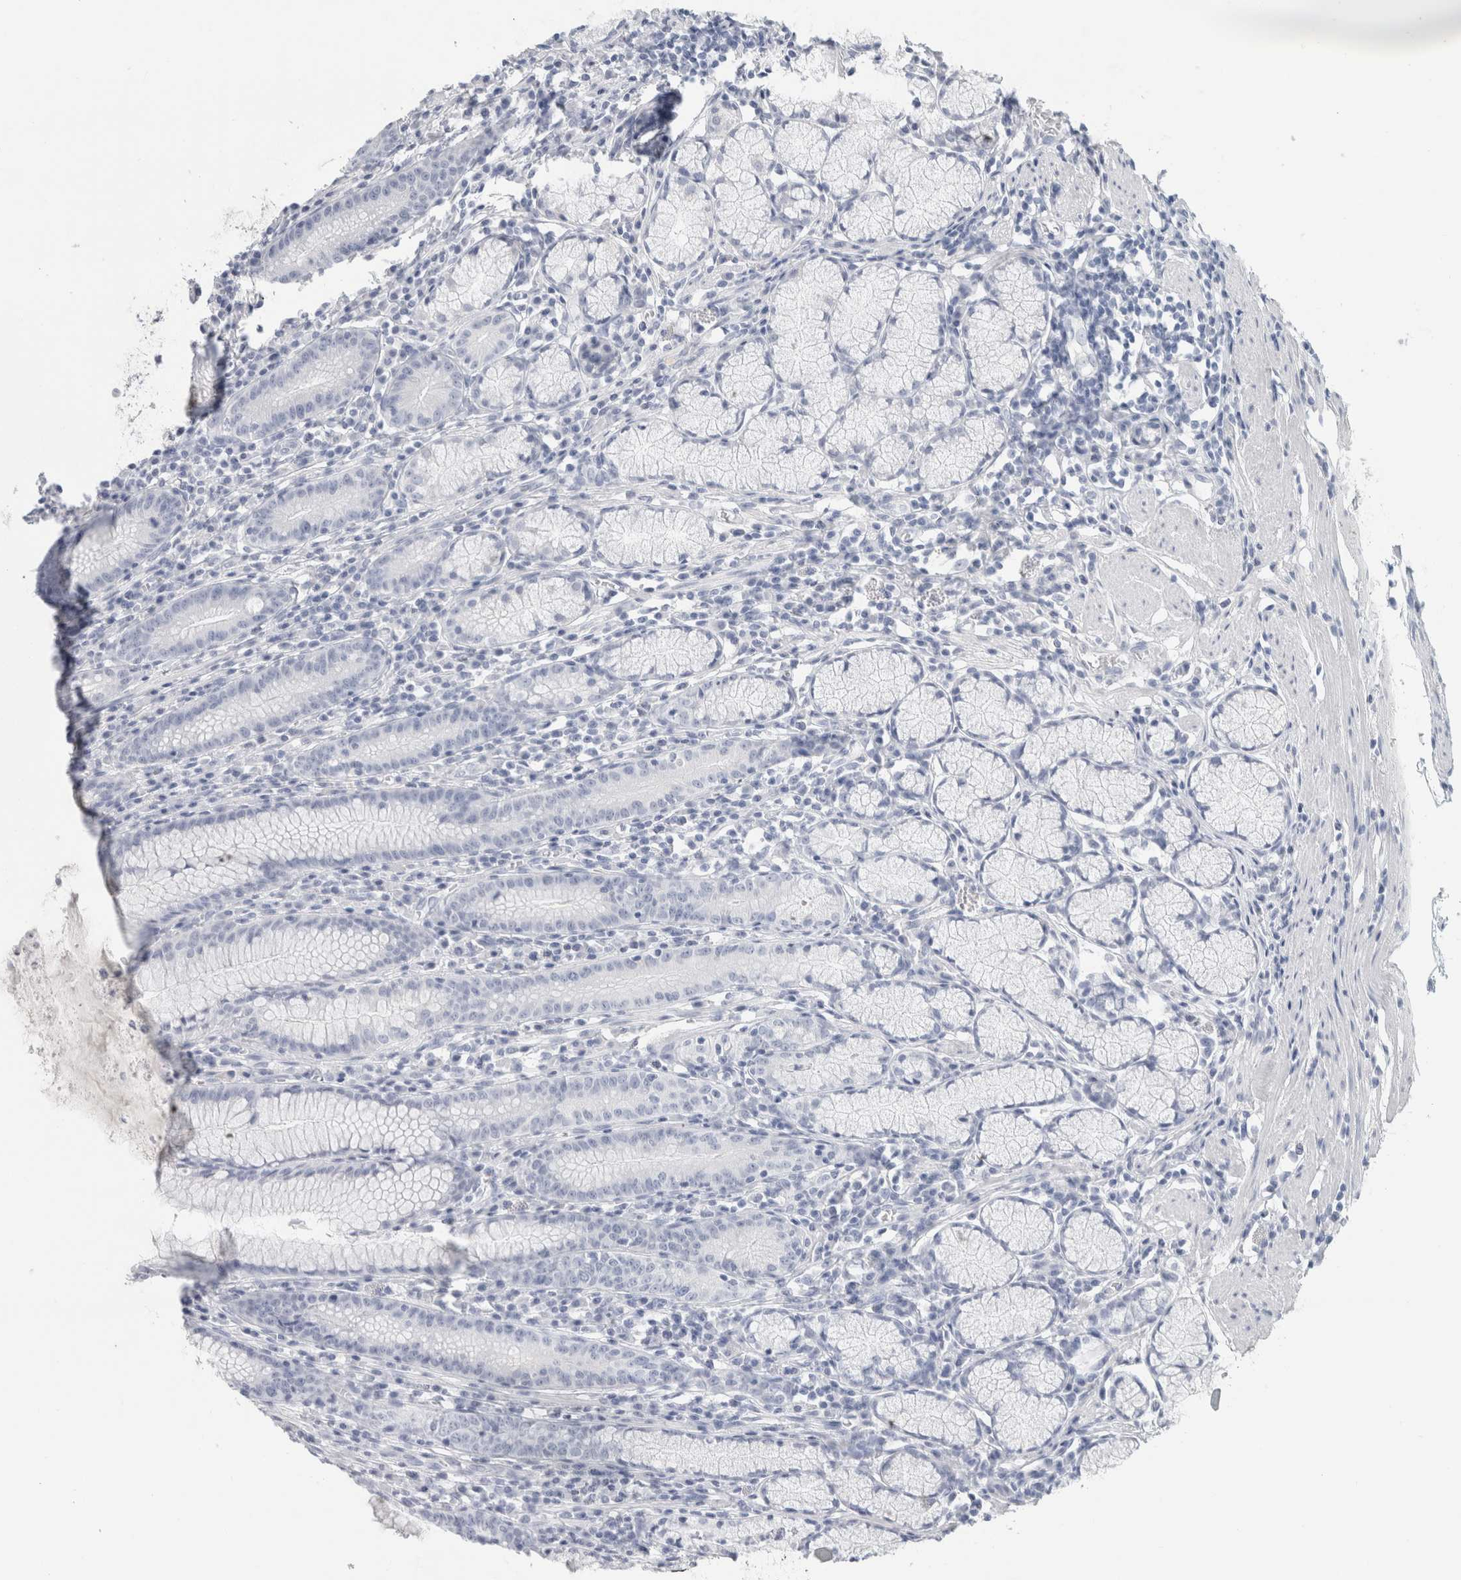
{"staining": {"intensity": "negative", "quantity": "none", "location": "none"}, "tissue": "stomach", "cell_type": "Glandular cells", "image_type": "normal", "snomed": [{"axis": "morphology", "description": "Normal tissue, NOS"}, {"axis": "topography", "description": "Stomach"}], "caption": "This is a photomicrograph of immunohistochemistry (IHC) staining of benign stomach, which shows no expression in glandular cells.", "gene": "SLC6A1", "patient": {"sex": "male", "age": 55}}